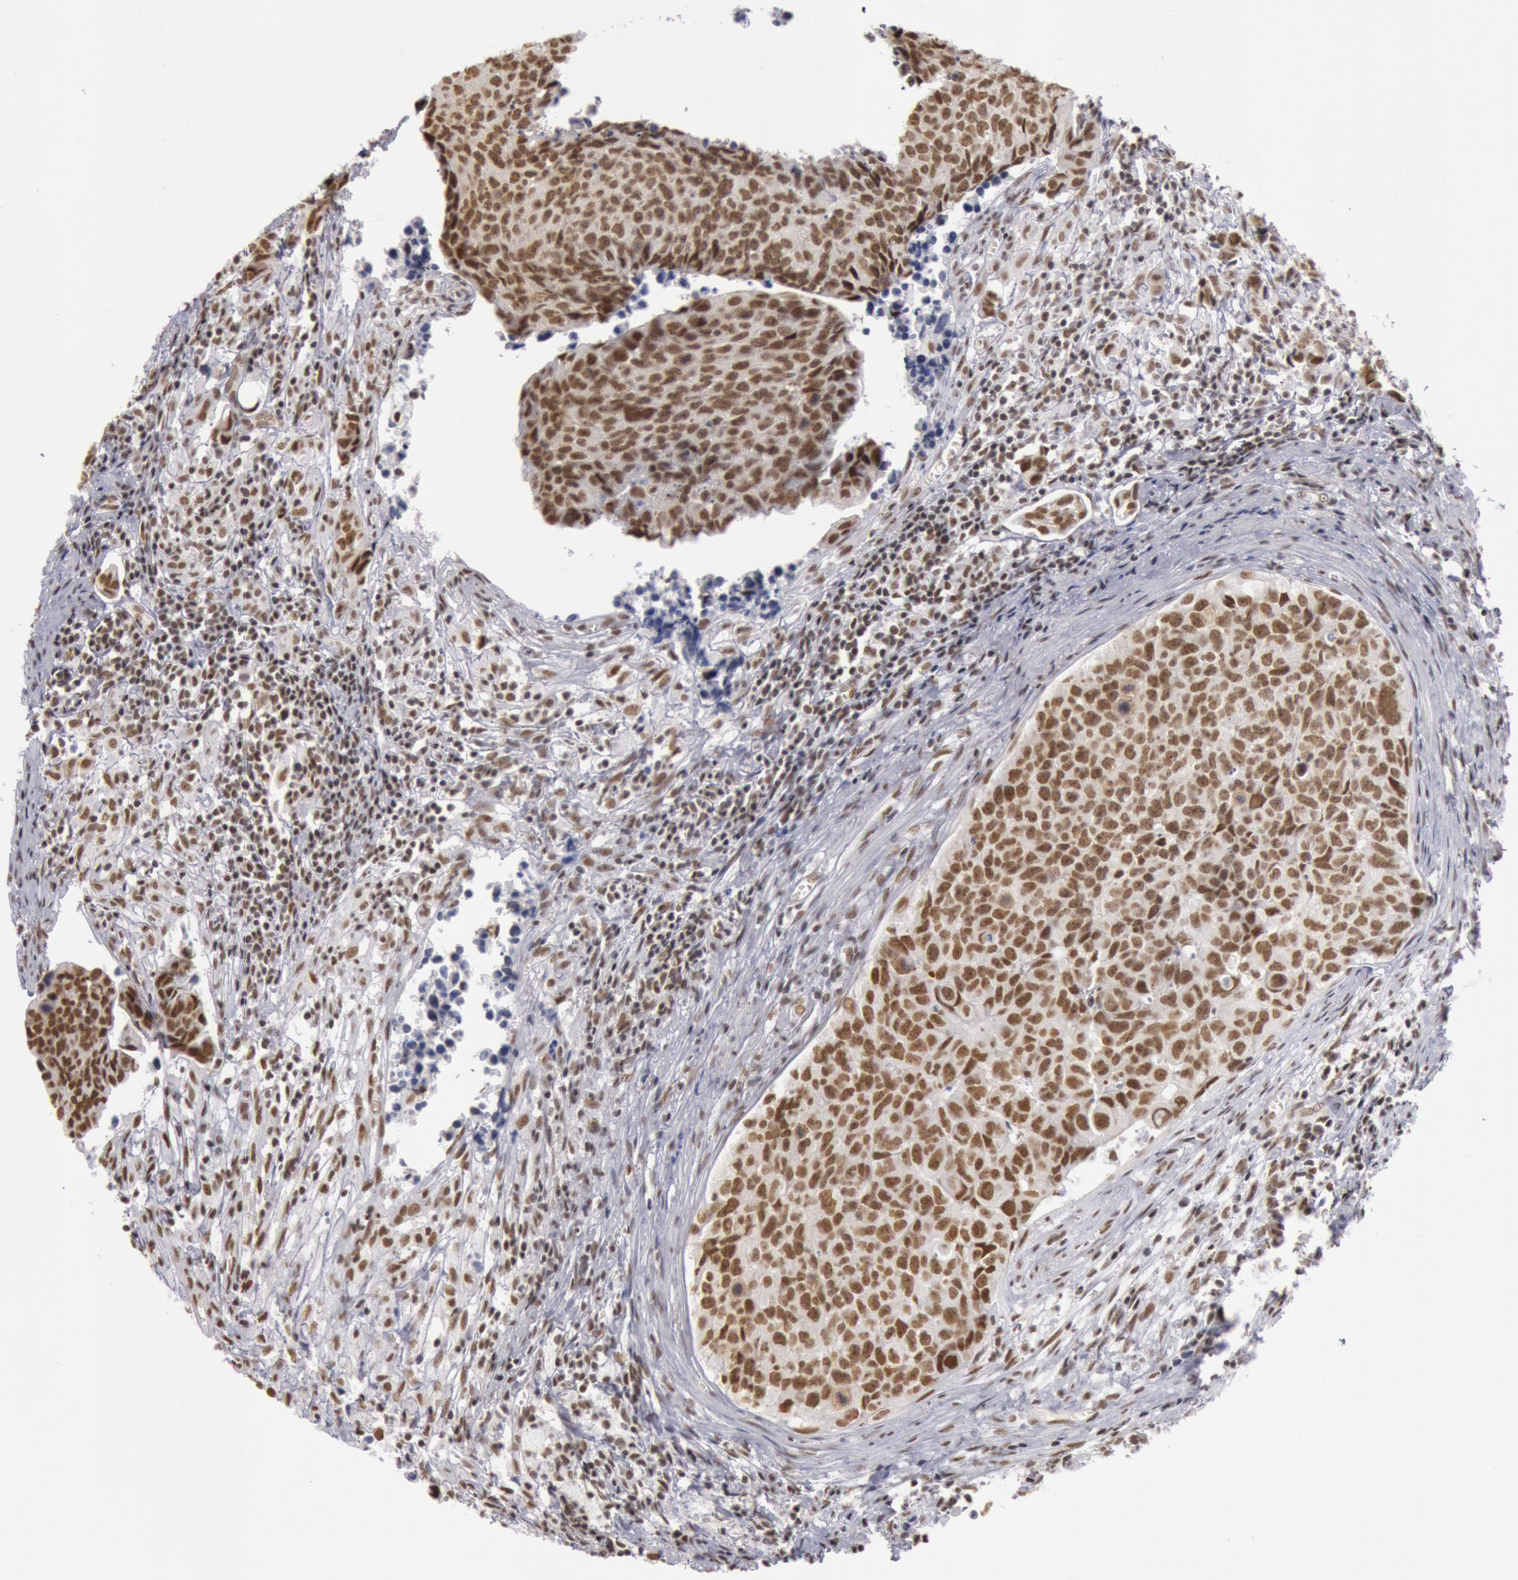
{"staining": {"intensity": "strong", "quantity": ">75%", "location": "nuclear"}, "tissue": "urothelial cancer", "cell_type": "Tumor cells", "image_type": "cancer", "snomed": [{"axis": "morphology", "description": "Urothelial carcinoma, High grade"}, {"axis": "topography", "description": "Urinary bladder"}], "caption": "Immunohistochemistry of human high-grade urothelial carcinoma demonstrates high levels of strong nuclear expression in about >75% of tumor cells.", "gene": "ESS2", "patient": {"sex": "male", "age": 81}}